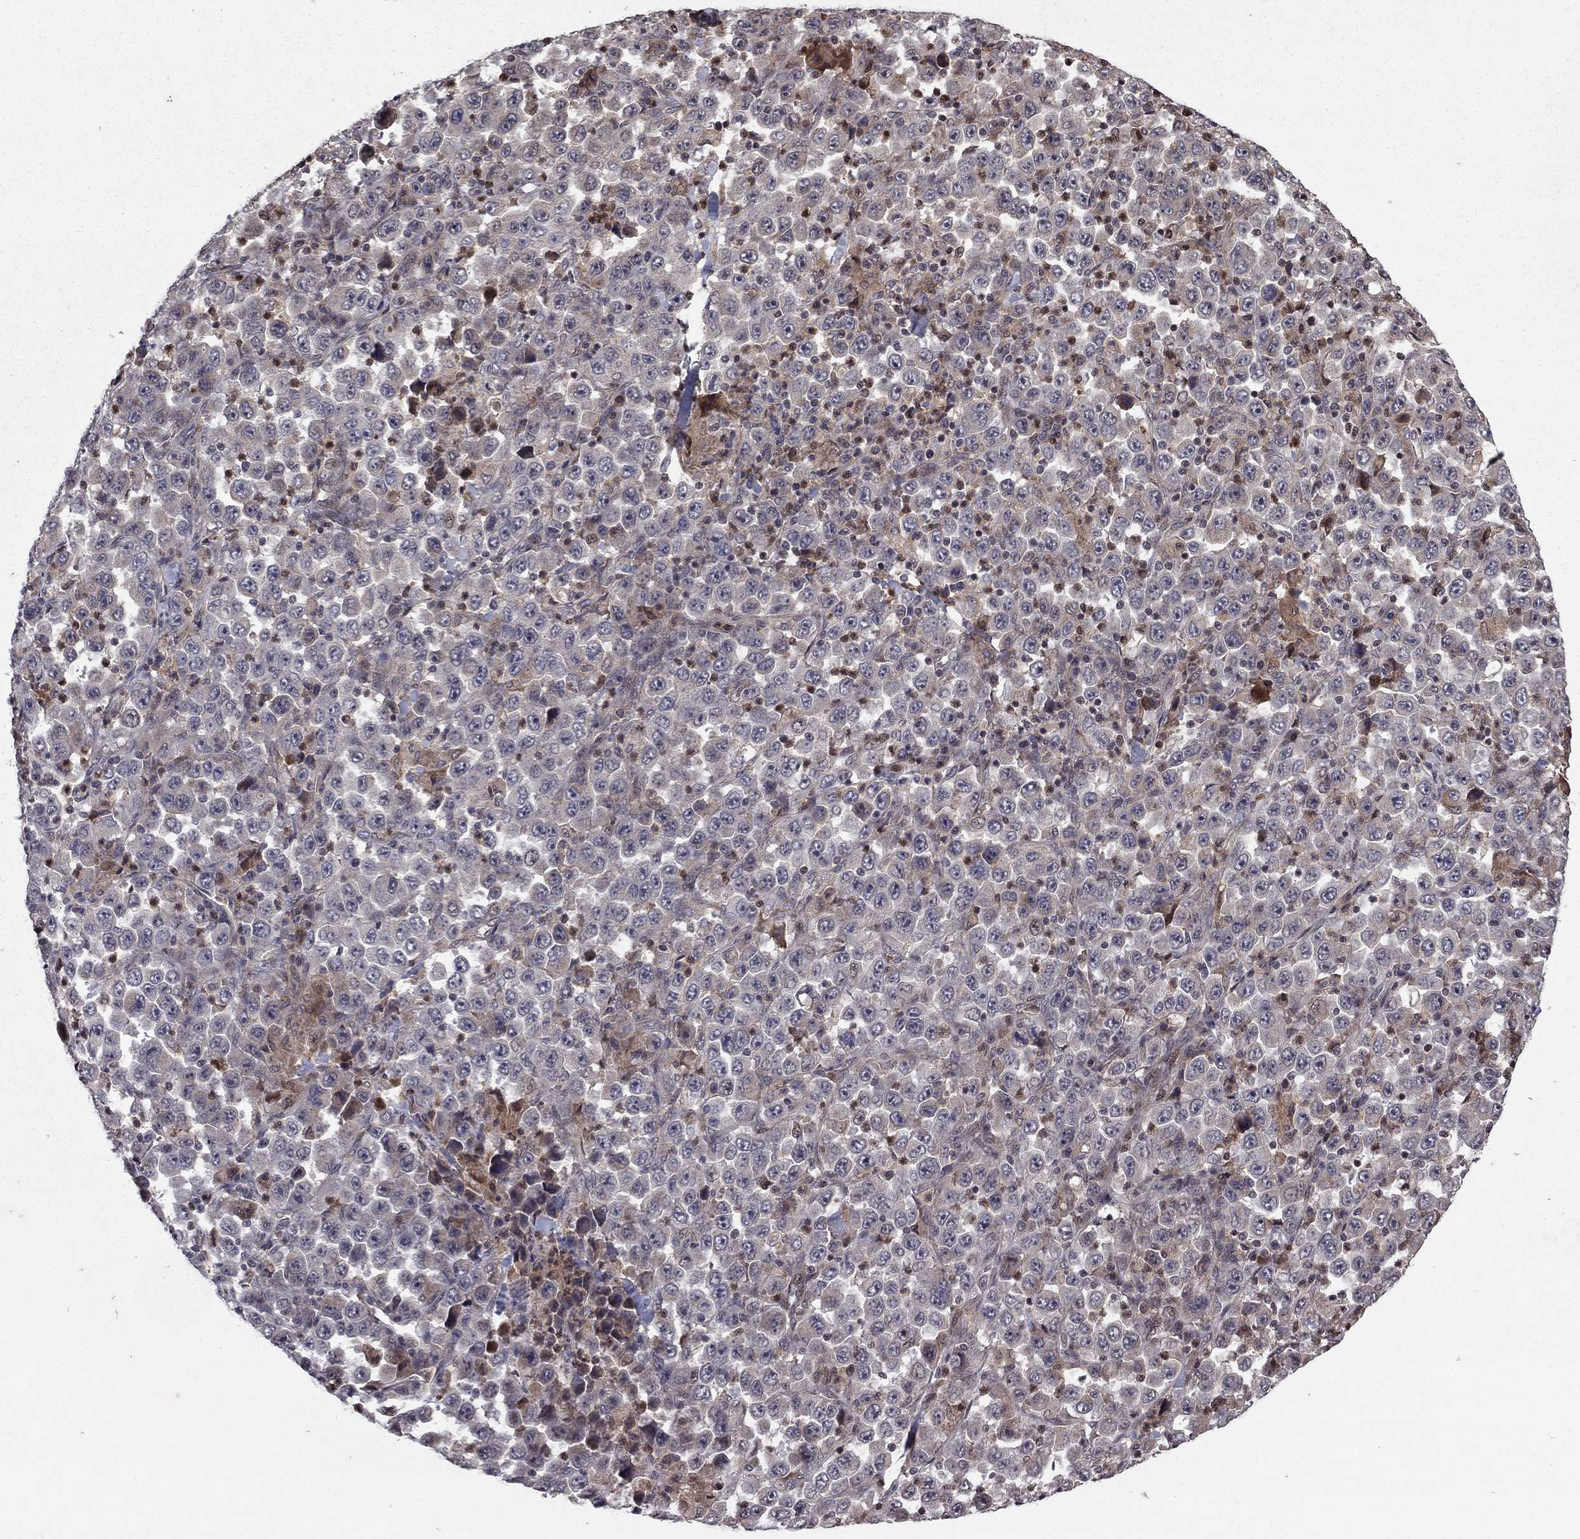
{"staining": {"intensity": "negative", "quantity": "none", "location": "none"}, "tissue": "stomach cancer", "cell_type": "Tumor cells", "image_type": "cancer", "snomed": [{"axis": "morphology", "description": "Normal tissue, NOS"}, {"axis": "morphology", "description": "Adenocarcinoma, NOS"}, {"axis": "topography", "description": "Stomach, upper"}, {"axis": "topography", "description": "Stomach"}], "caption": "Tumor cells show no significant expression in stomach cancer (adenocarcinoma).", "gene": "SORBS1", "patient": {"sex": "male", "age": 59}}